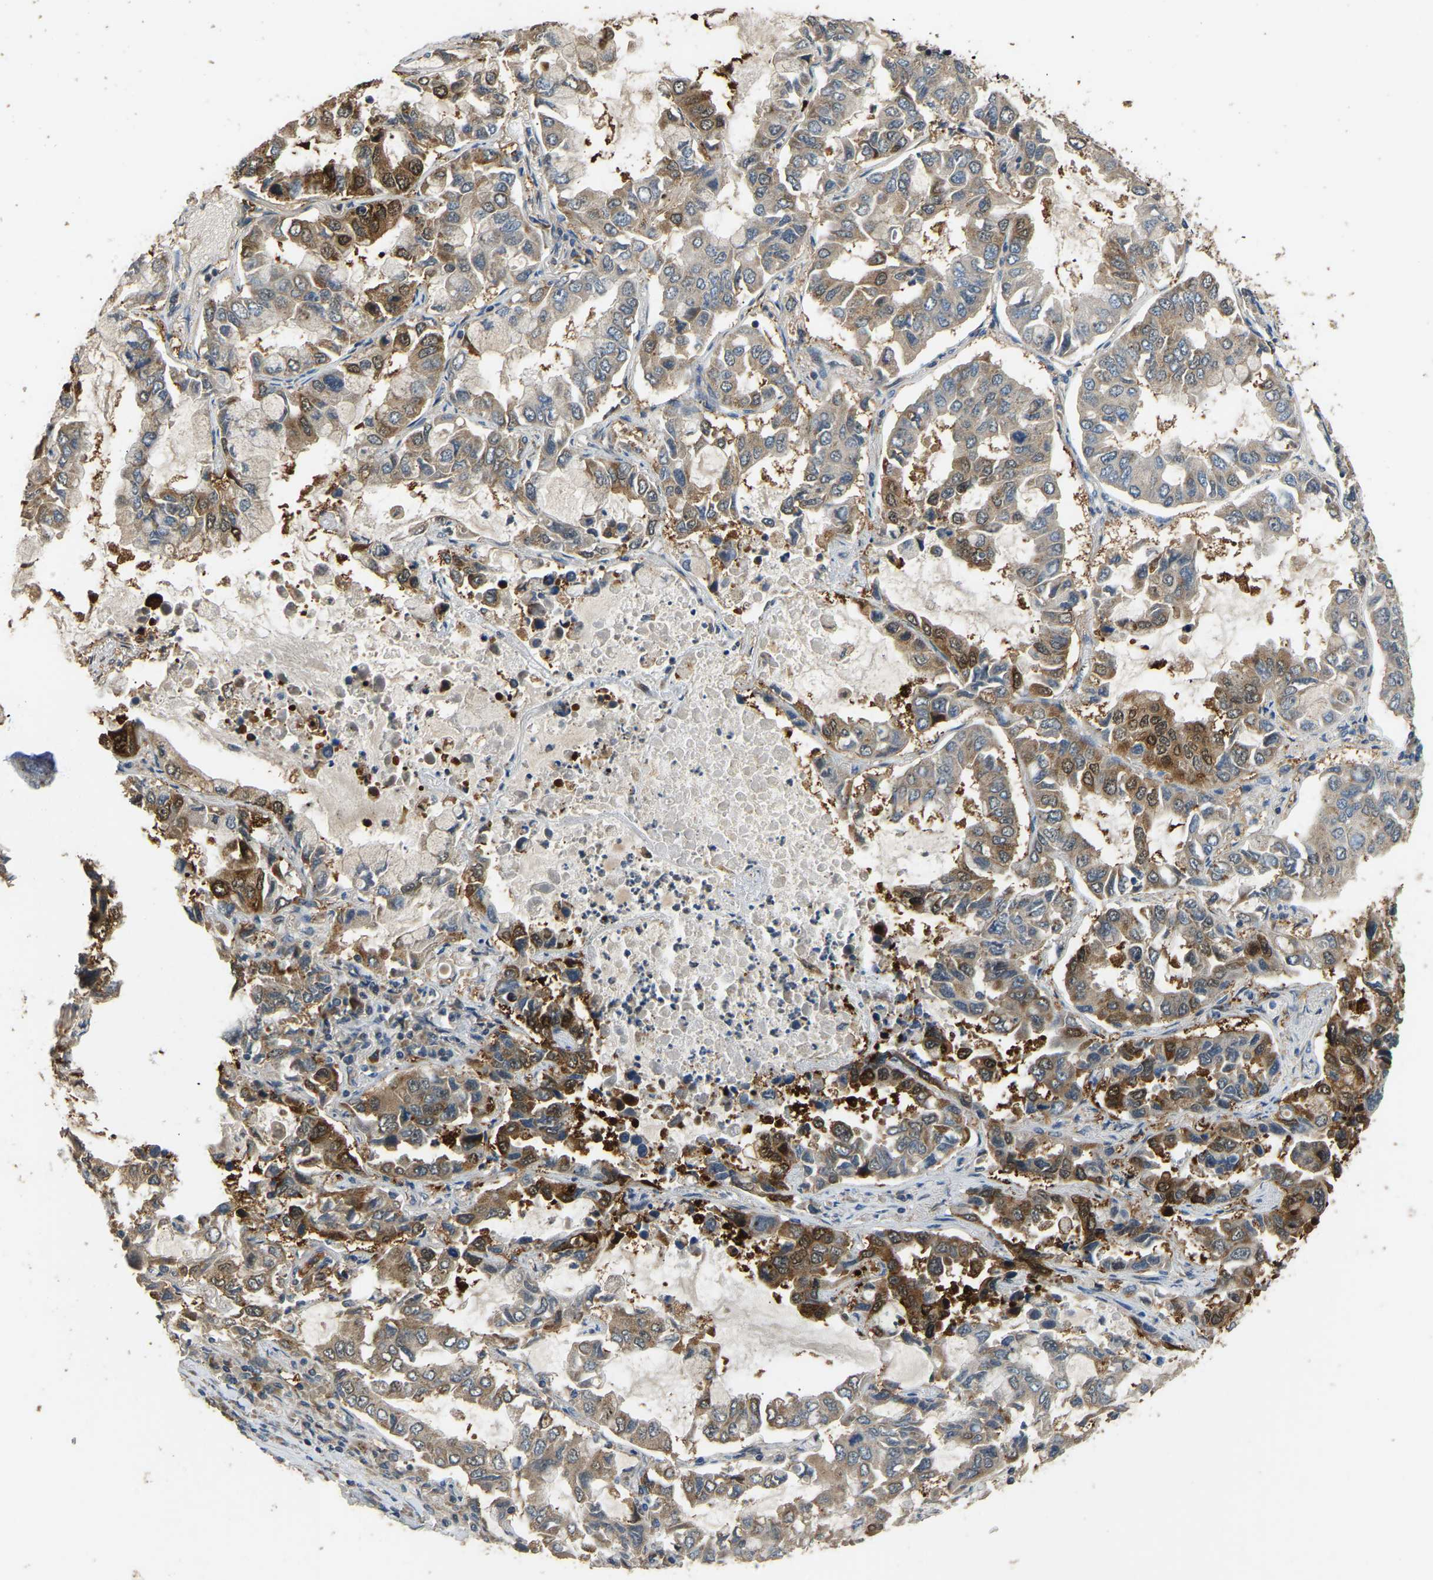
{"staining": {"intensity": "moderate", "quantity": ">75%", "location": "cytoplasmic/membranous"}, "tissue": "lung cancer", "cell_type": "Tumor cells", "image_type": "cancer", "snomed": [{"axis": "morphology", "description": "Adenocarcinoma, NOS"}, {"axis": "topography", "description": "Lung"}], "caption": "An immunohistochemistry (IHC) micrograph of tumor tissue is shown. Protein staining in brown labels moderate cytoplasmic/membranous positivity in lung adenocarcinoma within tumor cells.", "gene": "TUFM", "patient": {"sex": "male", "age": 64}}